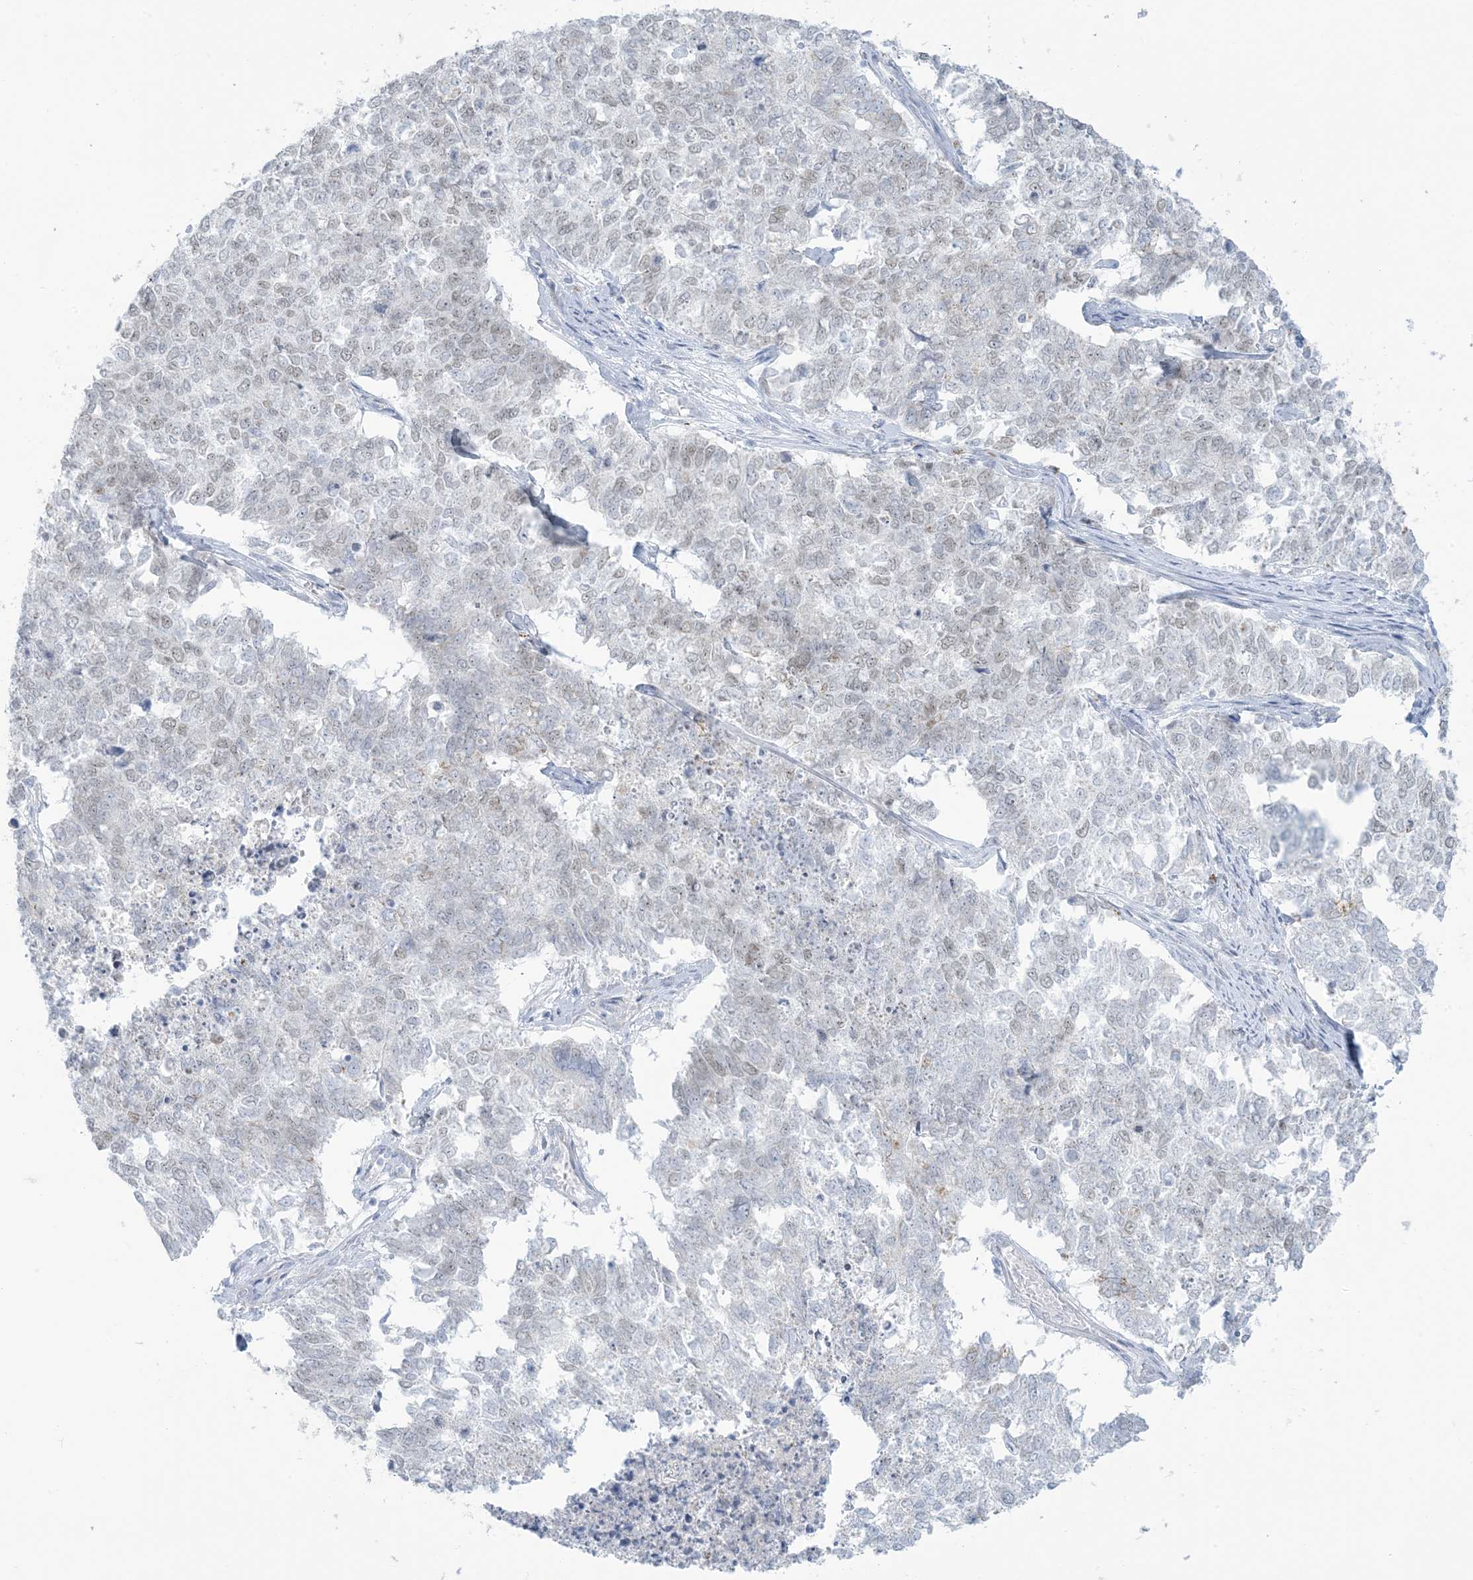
{"staining": {"intensity": "negative", "quantity": "none", "location": "none"}, "tissue": "cervical cancer", "cell_type": "Tumor cells", "image_type": "cancer", "snomed": [{"axis": "morphology", "description": "Squamous cell carcinoma, NOS"}, {"axis": "topography", "description": "Cervix"}], "caption": "Micrograph shows no protein positivity in tumor cells of cervical cancer tissue.", "gene": "ZDHHC4", "patient": {"sex": "female", "age": 63}}